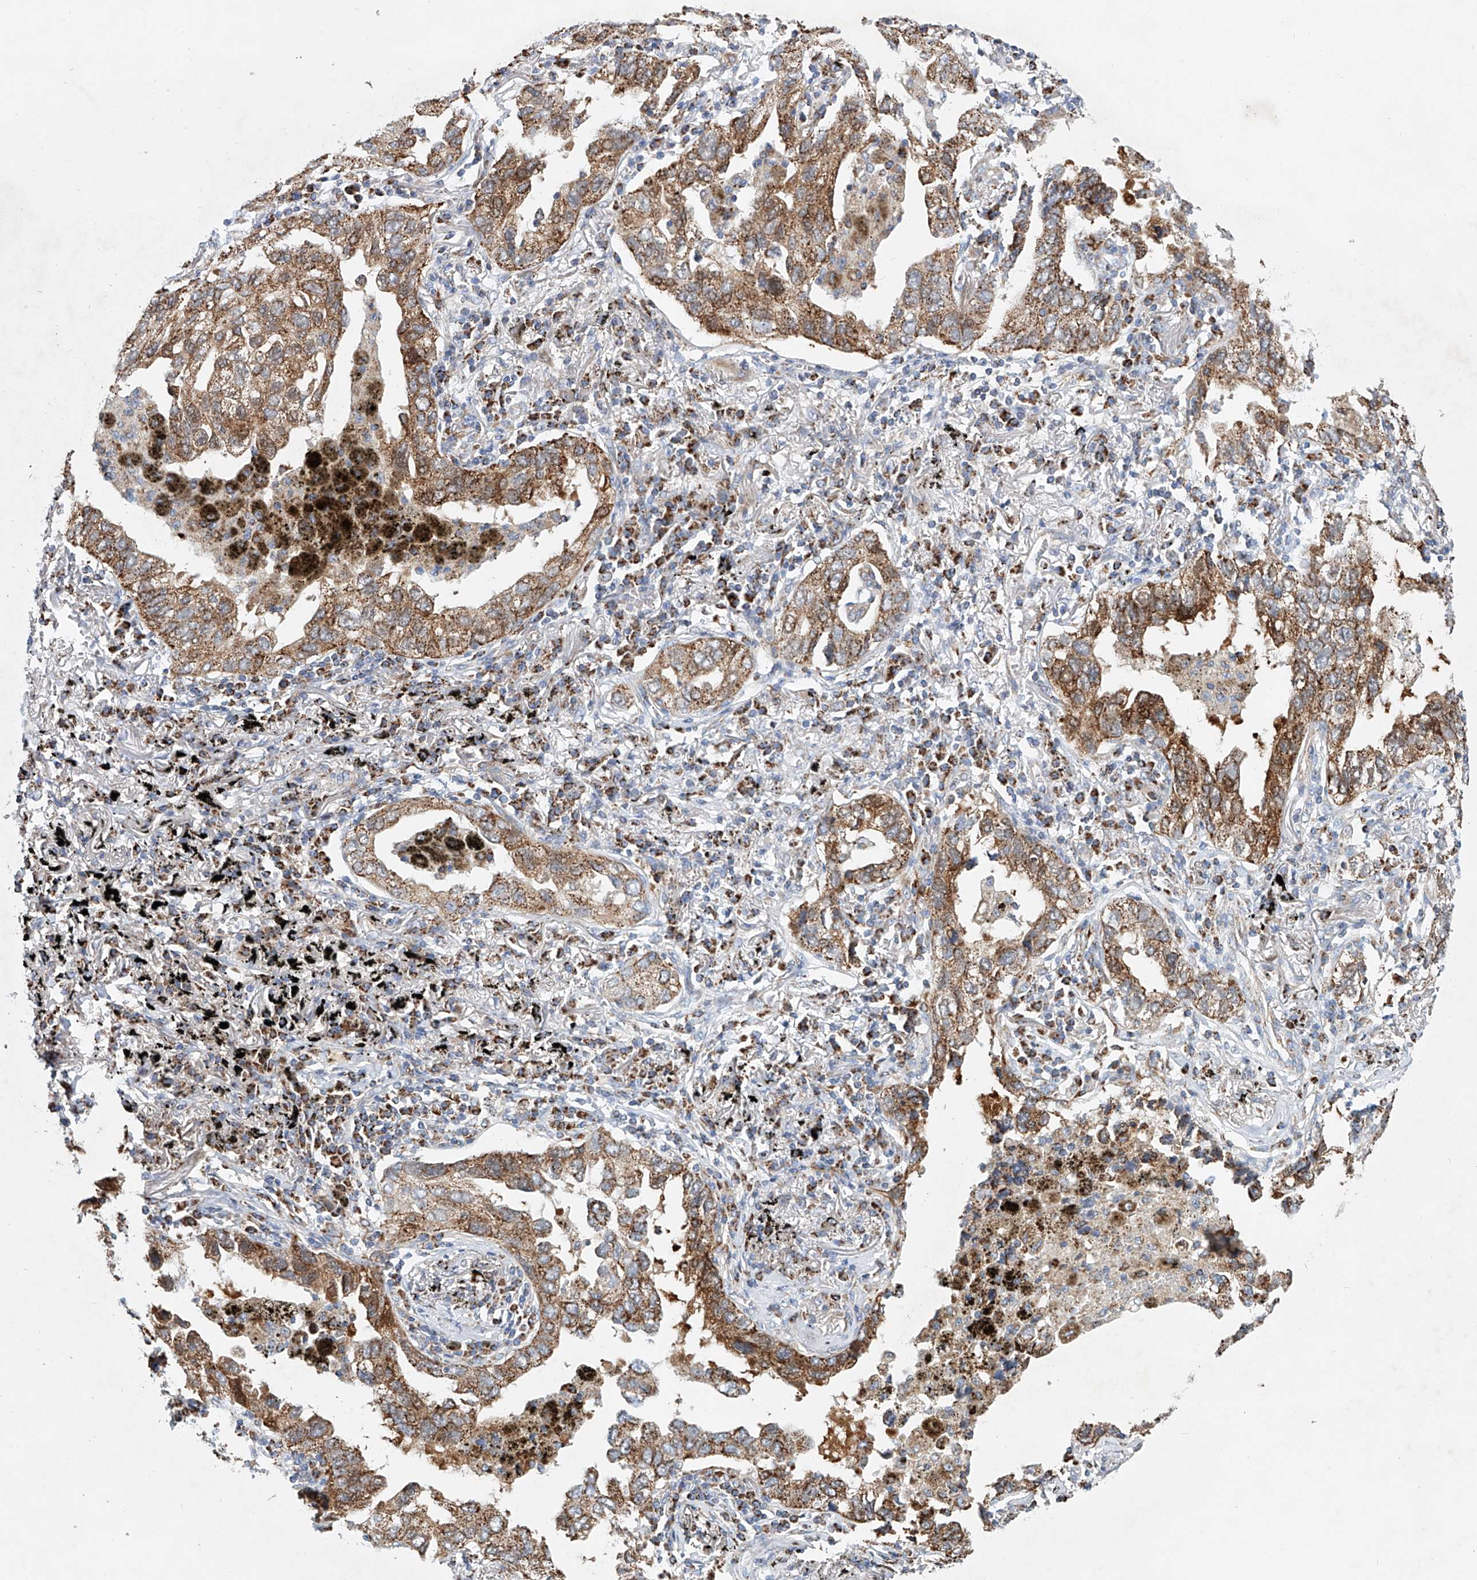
{"staining": {"intensity": "moderate", "quantity": ">75%", "location": "cytoplasmic/membranous"}, "tissue": "lung cancer", "cell_type": "Tumor cells", "image_type": "cancer", "snomed": [{"axis": "morphology", "description": "Adenocarcinoma, NOS"}, {"axis": "topography", "description": "Lung"}], "caption": "IHC (DAB) staining of lung cancer (adenocarcinoma) shows moderate cytoplasmic/membranous protein expression in approximately >75% of tumor cells.", "gene": "CARD10", "patient": {"sex": "male", "age": 65}}